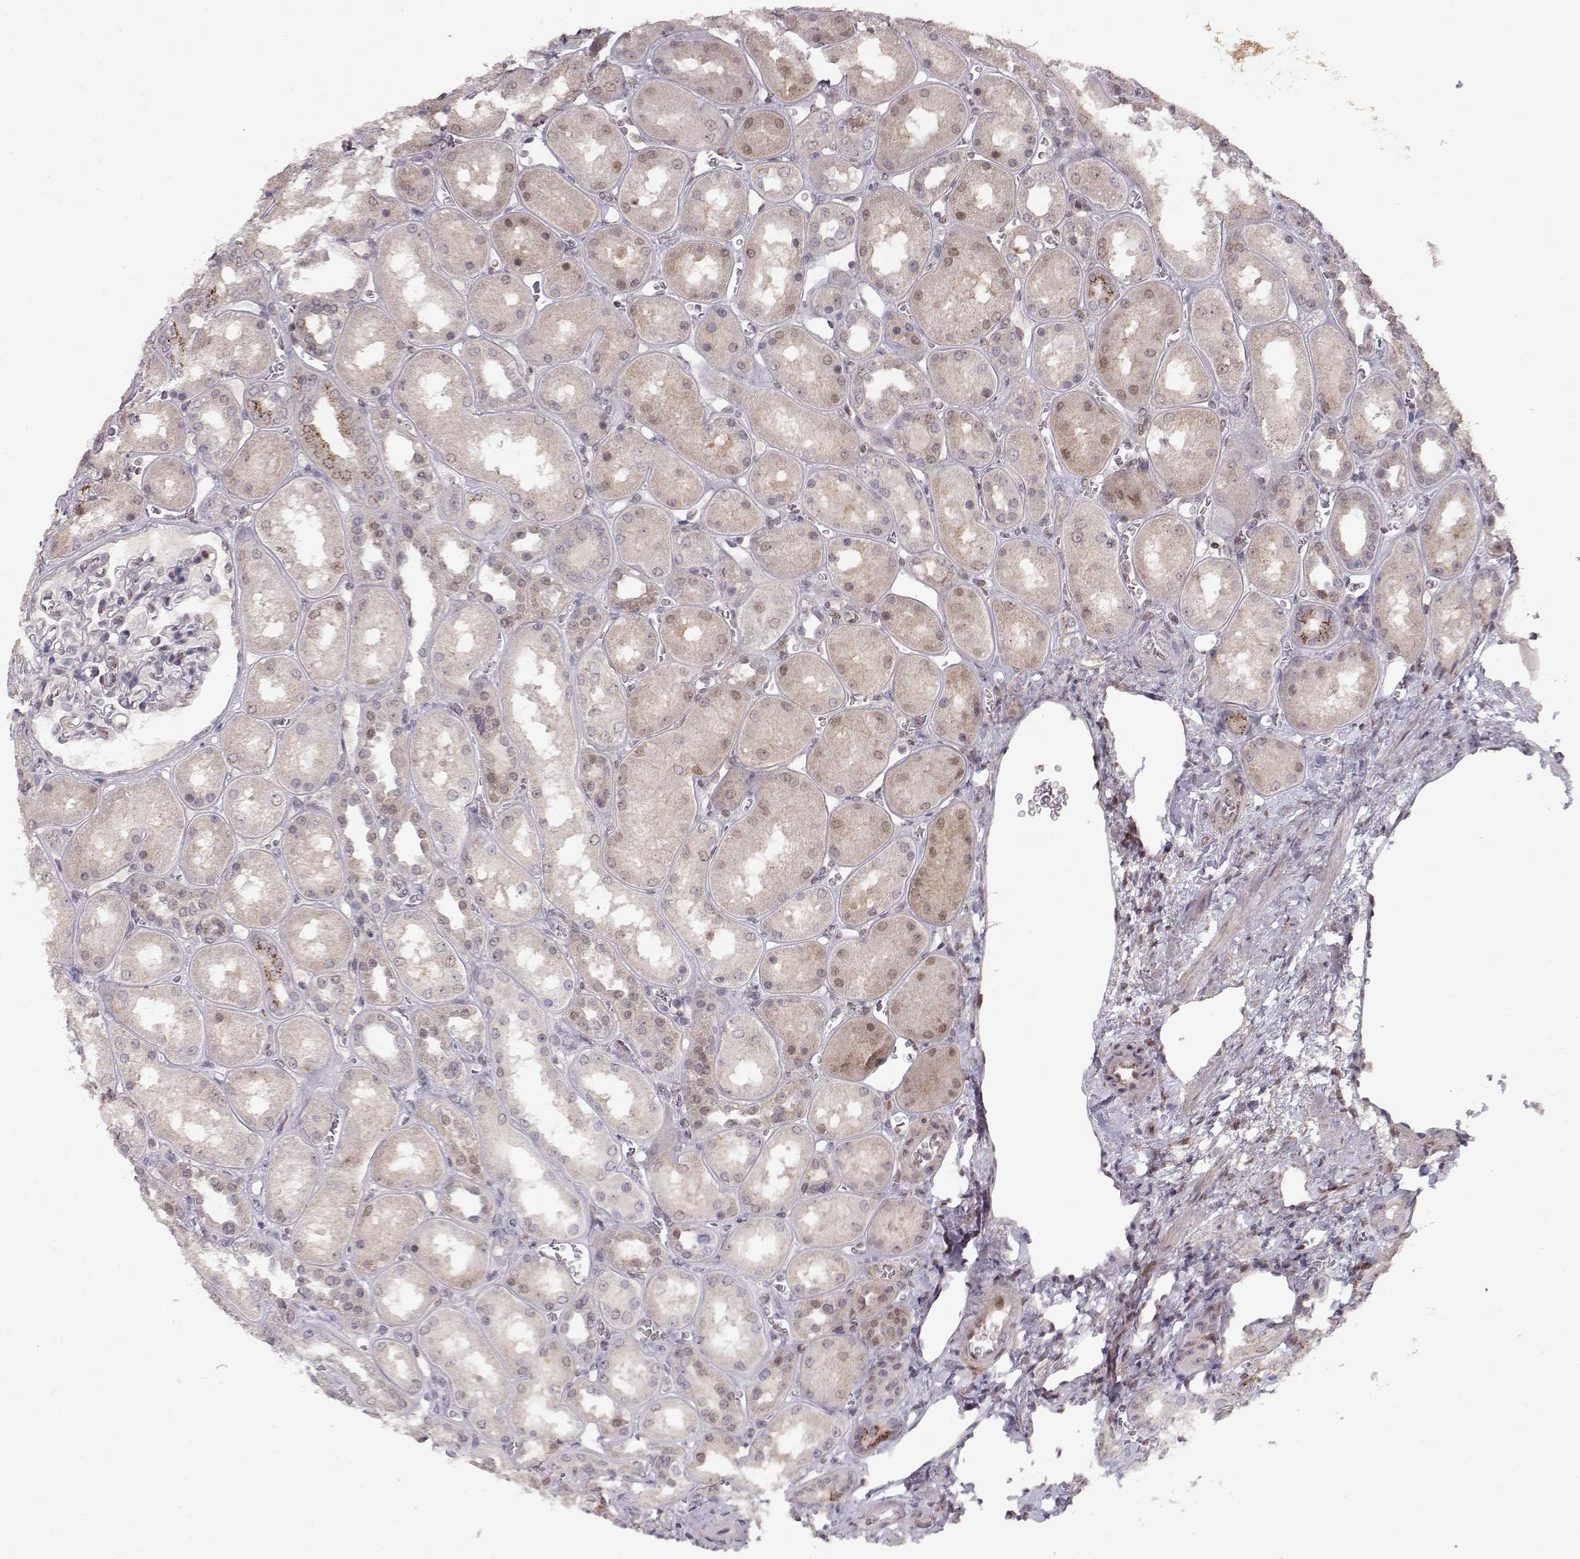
{"staining": {"intensity": "moderate", "quantity": "<25%", "location": "nuclear"}, "tissue": "kidney", "cell_type": "Cells in glomeruli", "image_type": "normal", "snomed": [{"axis": "morphology", "description": "Normal tissue, NOS"}, {"axis": "topography", "description": "Kidney"}], "caption": "An IHC histopathology image of normal tissue is shown. Protein staining in brown highlights moderate nuclear positivity in kidney within cells in glomeruli. (DAB = brown stain, brightfield microscopy at high magnification).", "gene": "CDK4", "patient": {"sex": "male", "age": 73}}